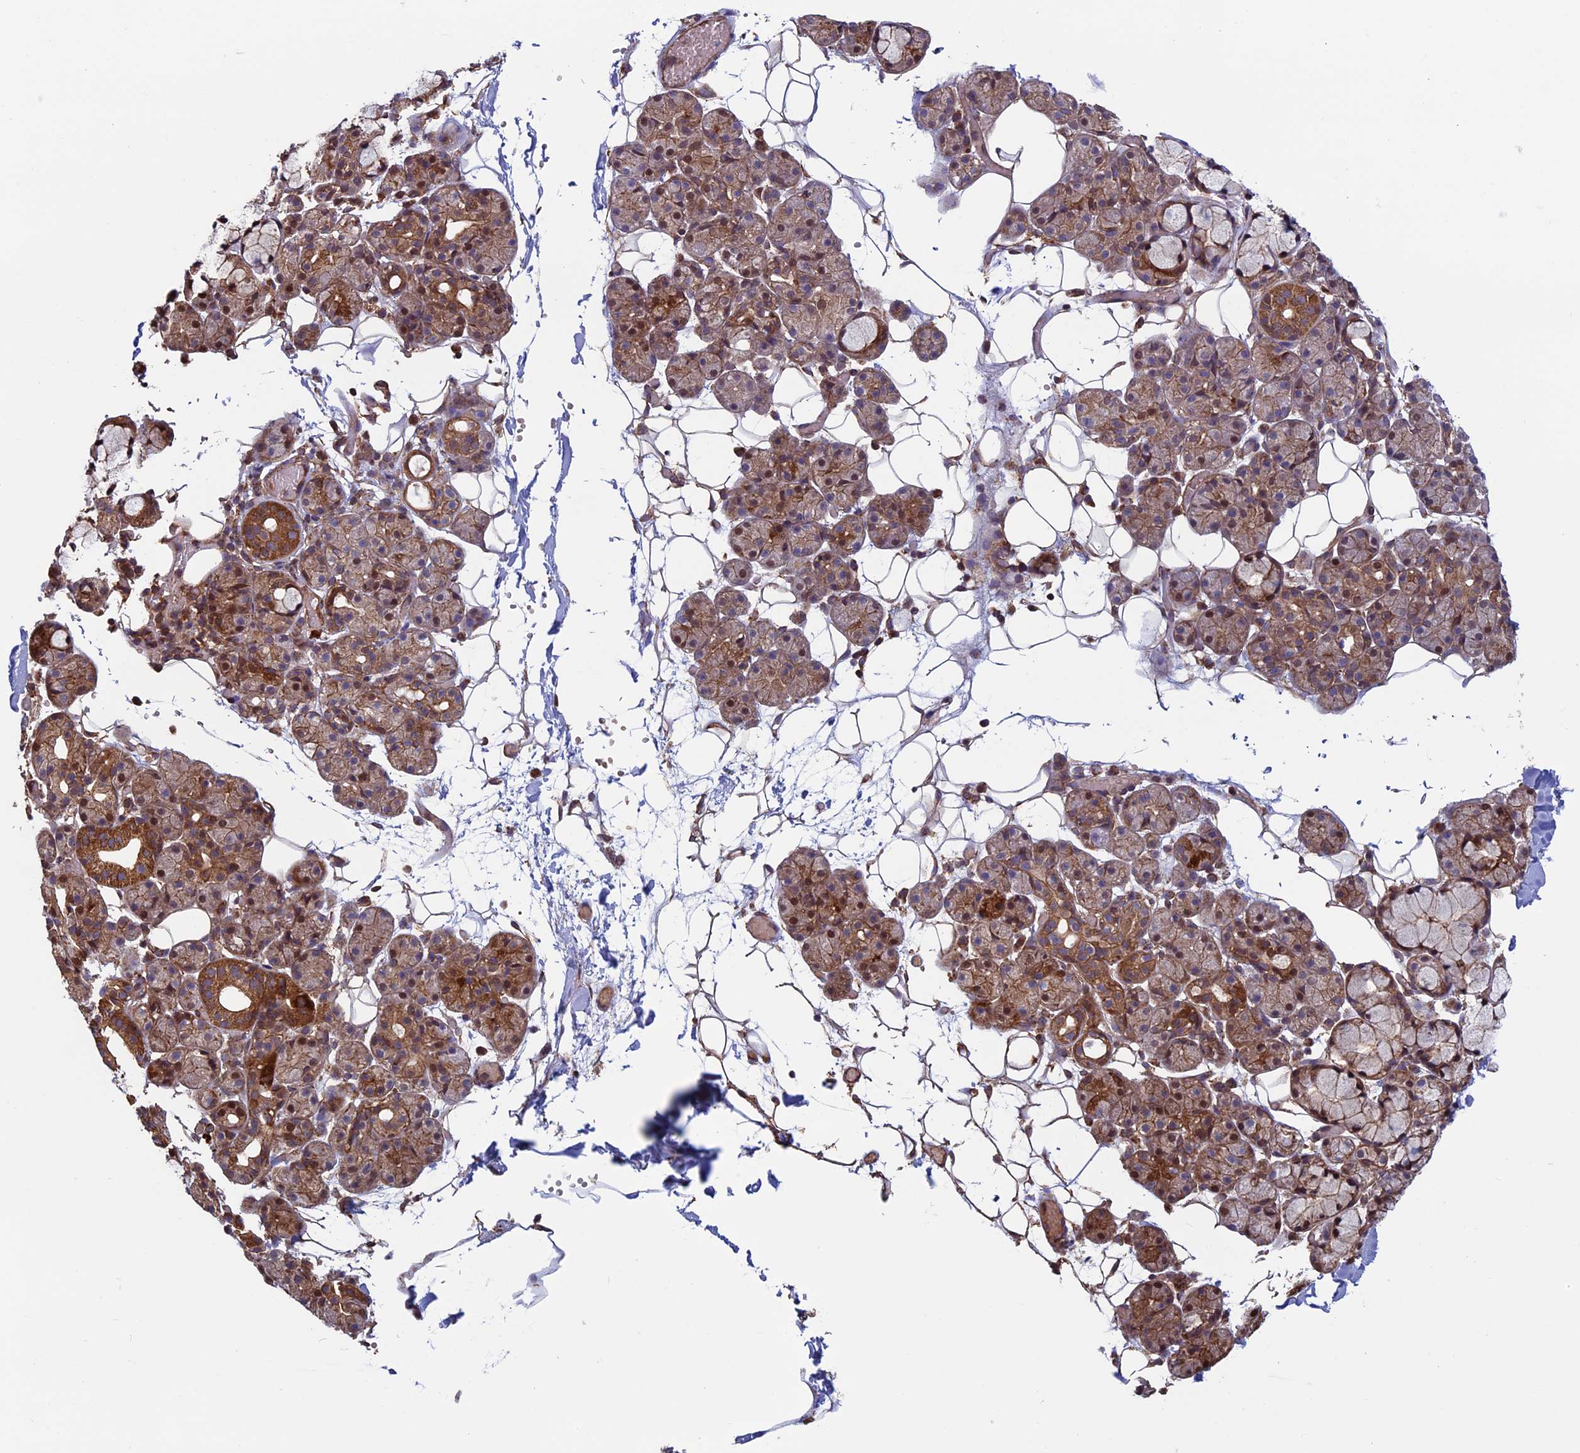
{"staining": {"intensity": "strong", "quantity": "25%-75%", "location": "cytoplasmic/membranous,nuclear"}, "tissue": "salivary gland", "cell_type": "Glandular cells", "image_type": "normal", "snomed": [{"axis": "morphology", "description": "Normal tissue, NOS"}, {"axis": "topography", "description": "Salivary gland"}], "caption": "Unremarkable salivary gland reveals strong cytoplasmic/membranous,nuclear staining in about 25%-75% of glandular cells (brown staining indicates protein expression, while blue staining denotes nuclei)..", "gene": "CCDC8", "patient": {"sex": "male", "age": 63}}